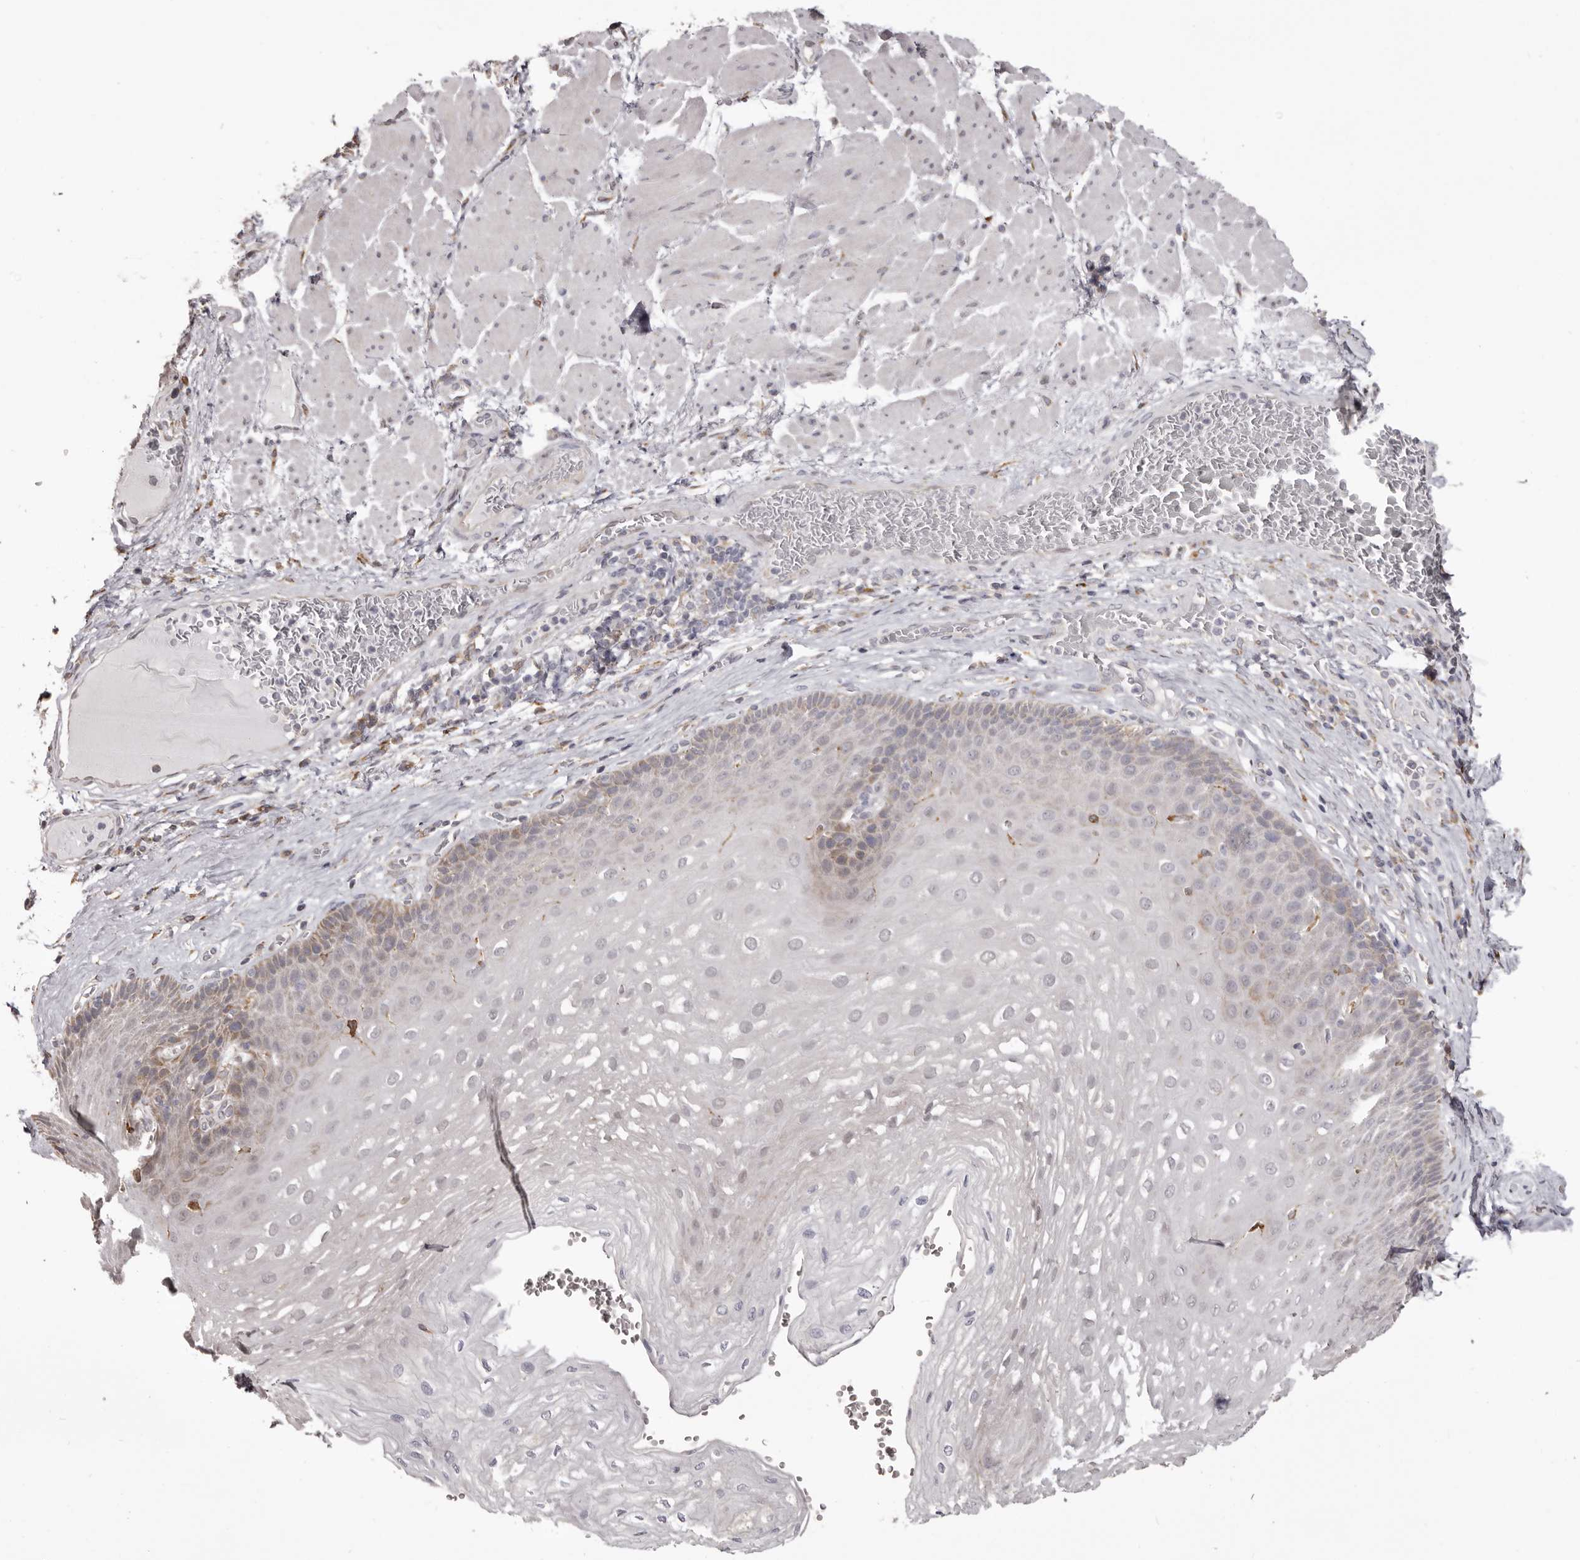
{"staining": {"intensity": "weak", "quantity": "<25%", "location": "cytoplasmic/membranous"}, "tissue": "esophagus", "cell_type": "Squamous epithelial cells", "image_type": "normal", "snomed": [{"axis": "morphology", "description": "Normal tissue, NOS"}, {"axis": "topography", "description": "Esophagus"}], "caption": "There is no significant positivity in squamous epithelial cells of esophagus. (DAB immunohistochemistry visualized using brightfield microscopy, high magnification).", "gene": "PIGX", "patient": {"sex": "female", "age": 66}}